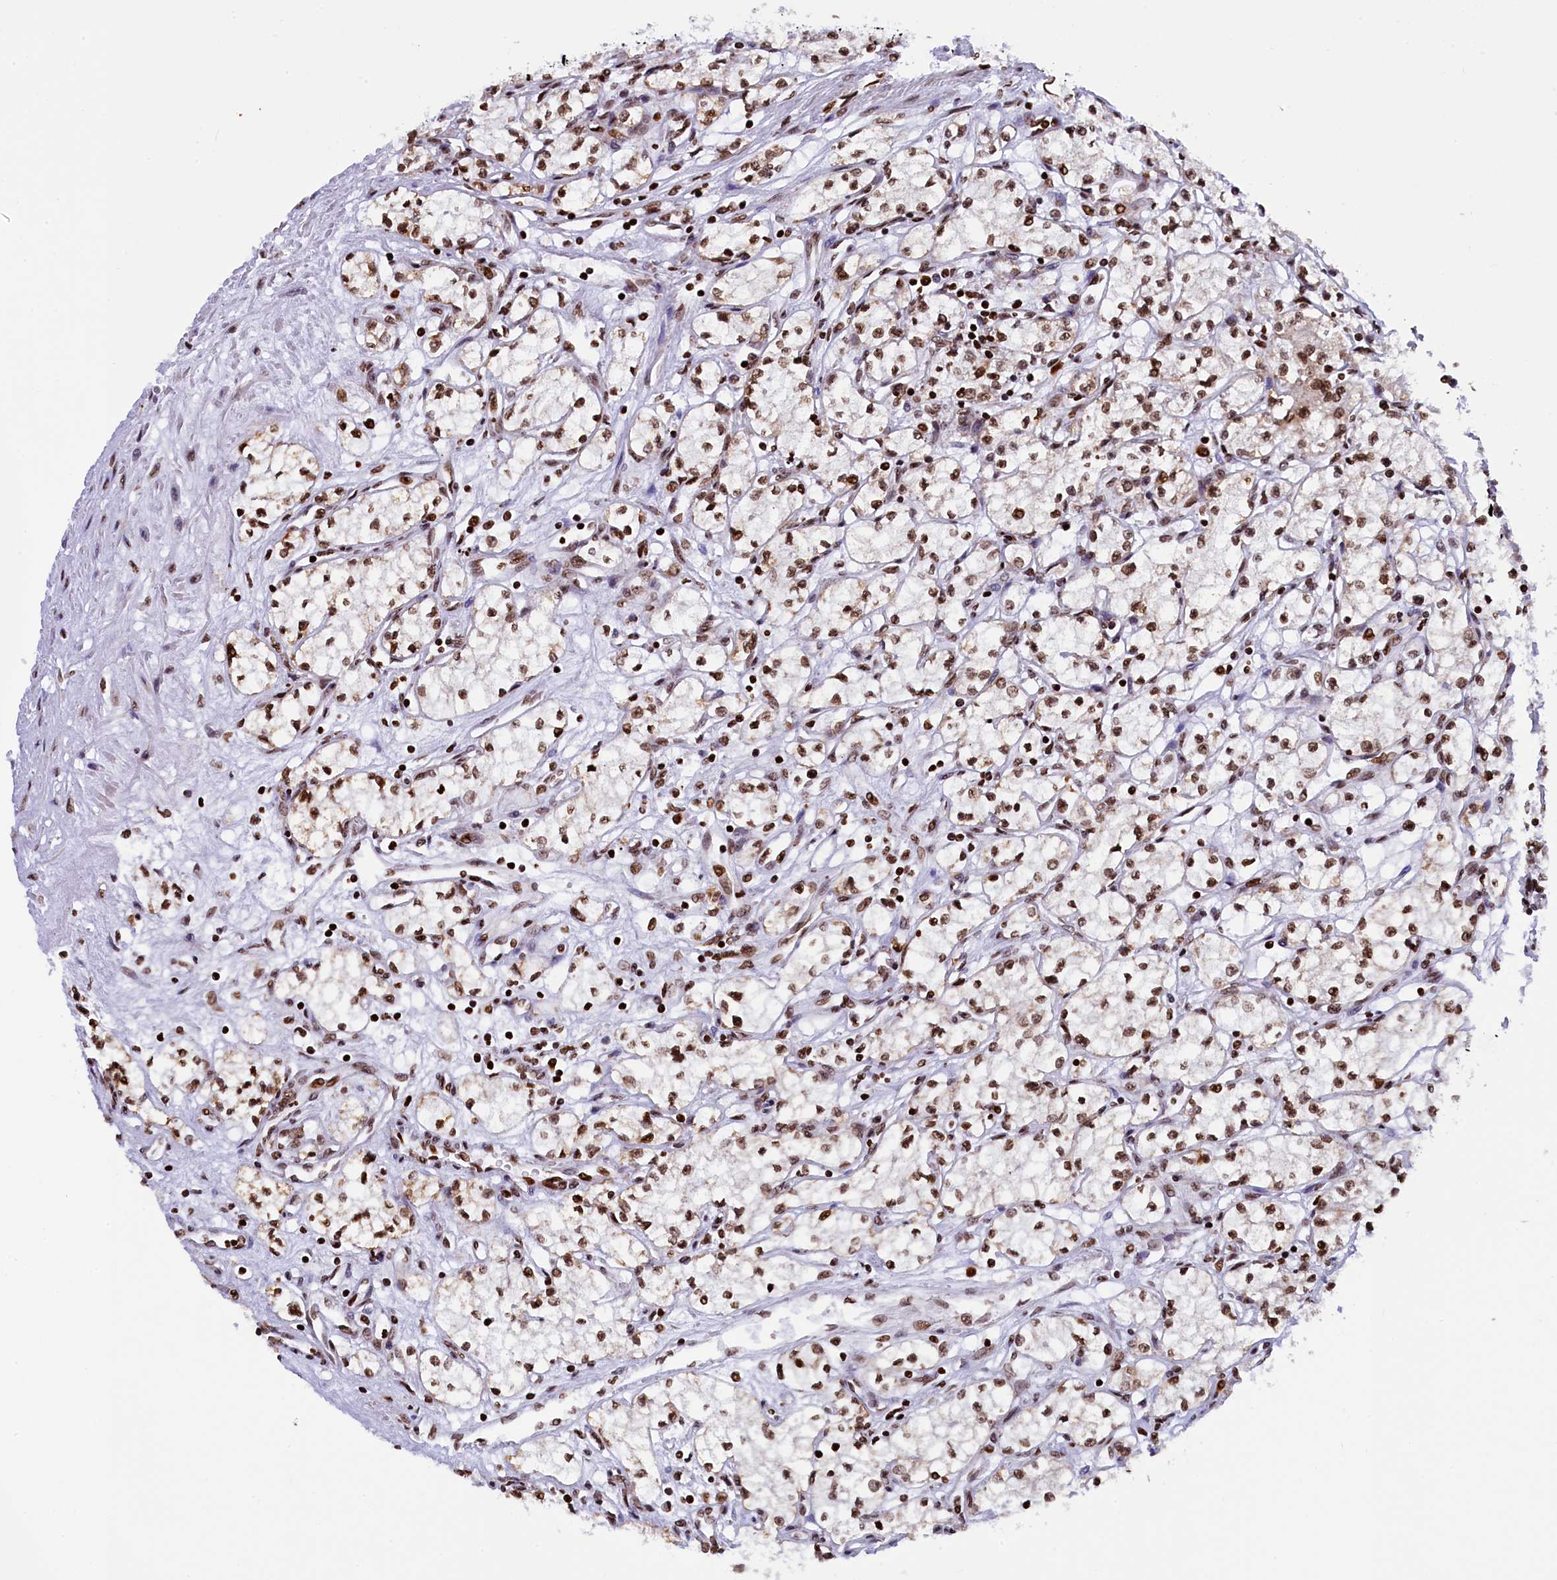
{"staining": {"intensity": "moderate", "quantity": ">75%", "location": "nuclear"}, "tissue": "renal cancer", "cell_type": "Tumor cells", "image_type": "cancer", "snomed": [{"axis": "morphology", "description": "Adenocarcinoma, NOS"}, {"axis": "topography", "description": "Kidney"}], "caption": "Immunohistochemistry (IHC) of renal cancer shows medium levels of moderate nuclear positivity in approximately >75% of tumor cells.", "gene": "TIMM29", "patient": {"sex": "male", "age": 59}}